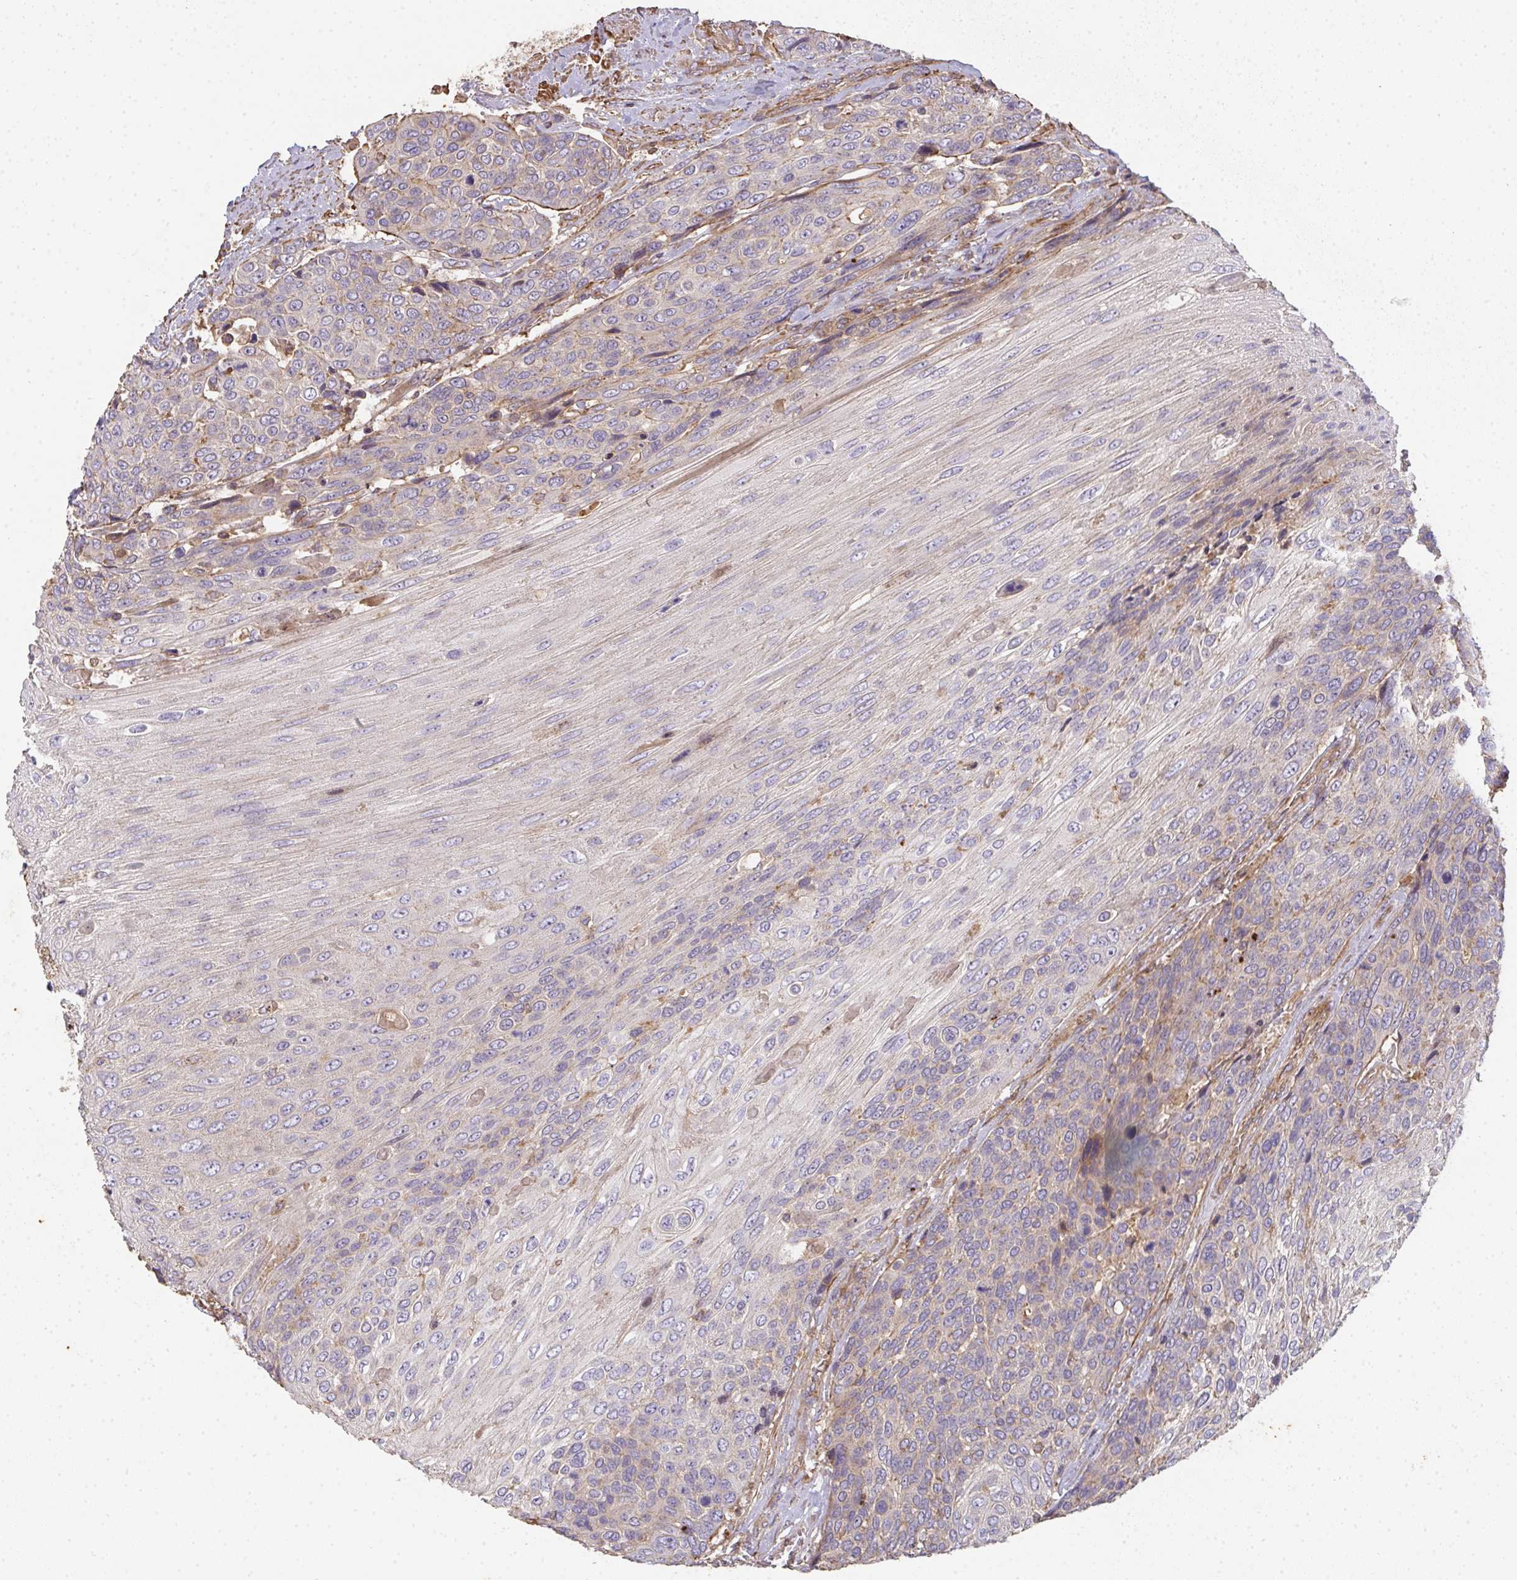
{"staining": {"intensity": "moderate", "quantity": "<25%", "location": "cytoplasmic/membranous"}, "tissue": "urothelial cancer", "cell_type": "Tumor cells", "image_type": "cancer", "snomed": [{"axis": "morphology", "description": "Urothelial carcinoma, High grade"}, {"axis": "topography", "description": "Urinary bladder"}], "caption": "Immunohistochemical staining of high-grade urothelial carcinoma shows low levels of moderate cytoplasmic/membranous staining in approximately <25% of tumor cells.", "gene": "TNMD", "patient": {"sex": "female", "age": 70}}